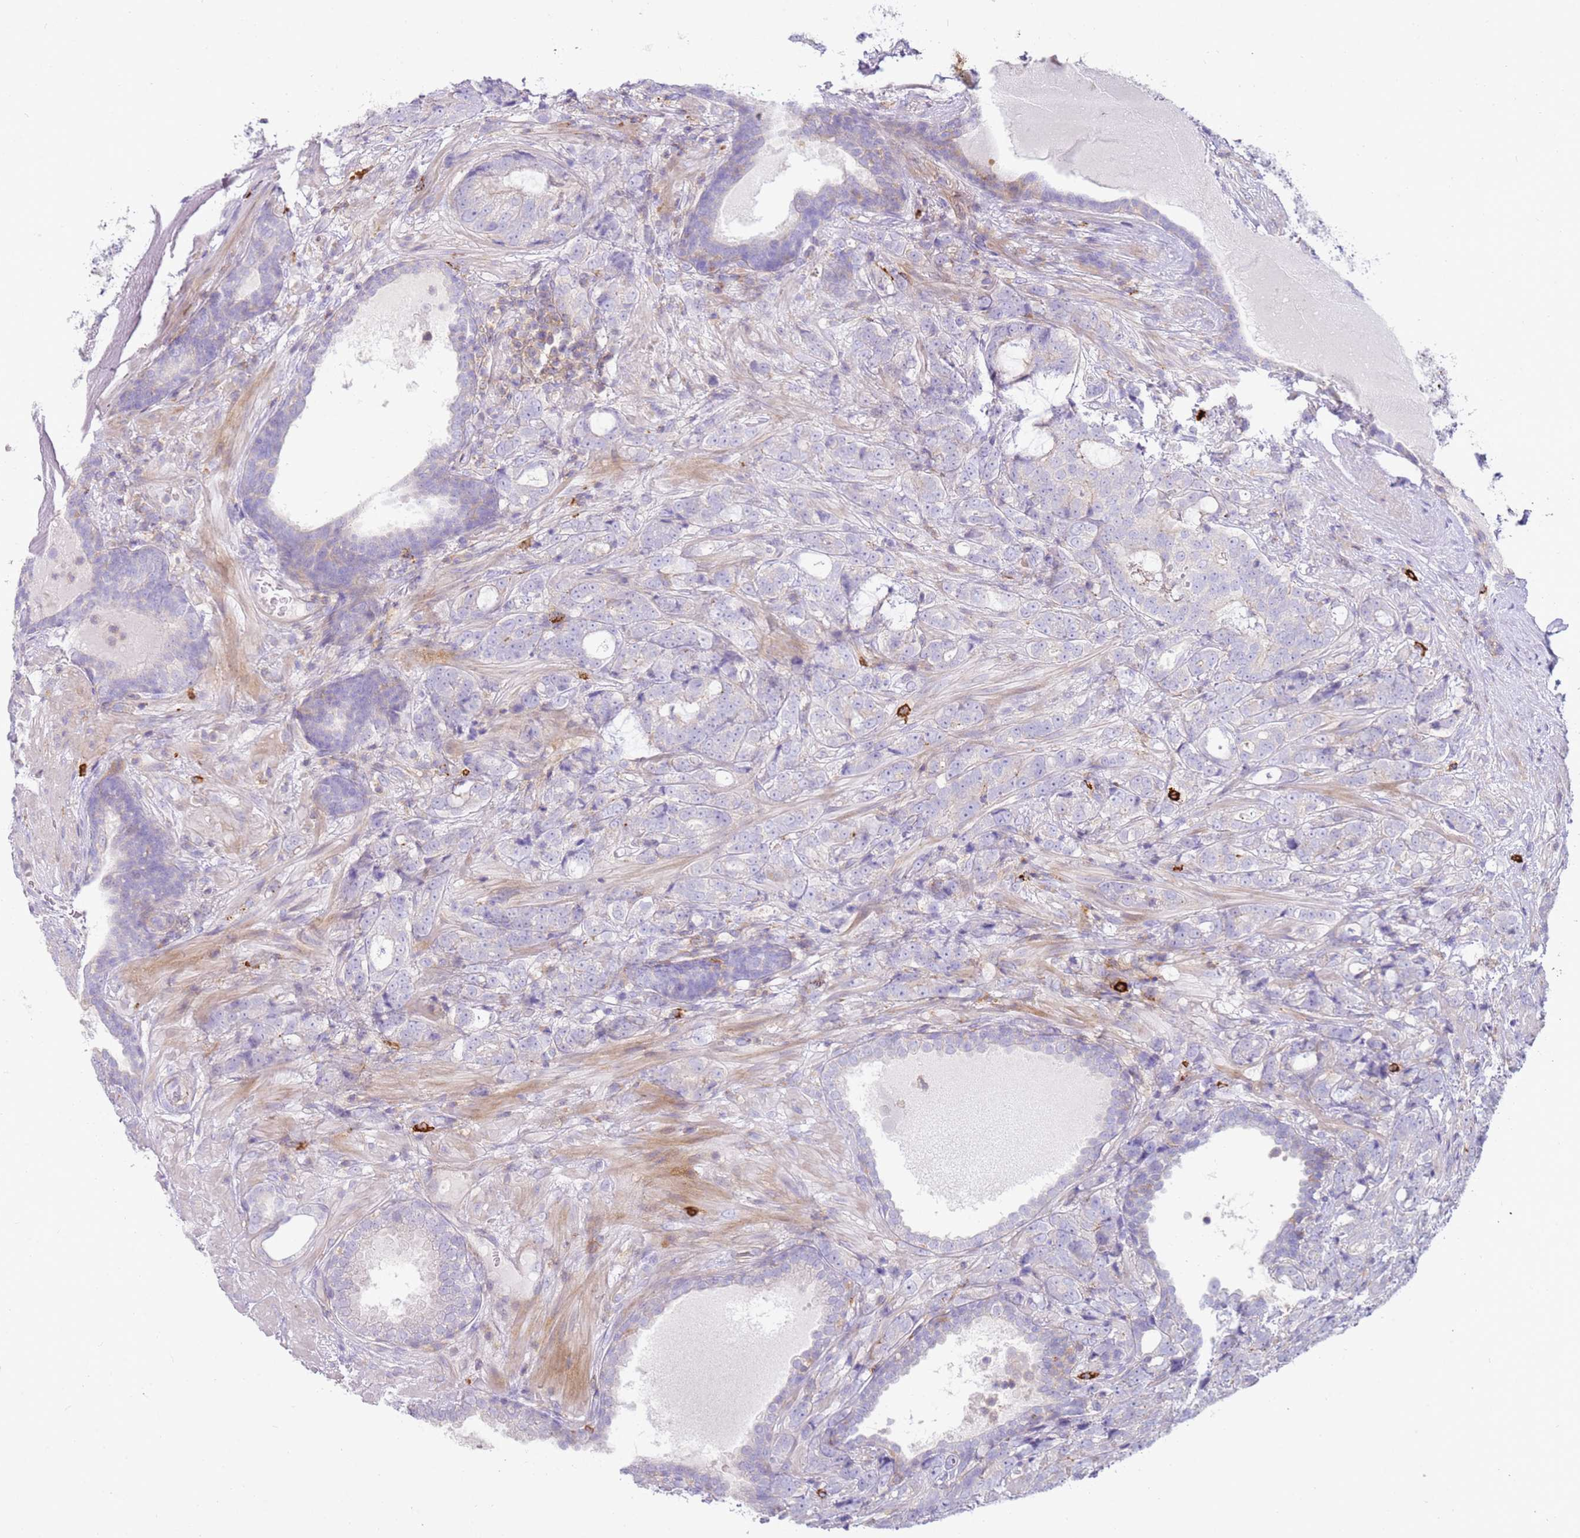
{"staining": {"intensity": "negative", "quantity": "none", "location": "none"}, "tissue": "prostate cancer", "cell_type": "Tumor cells", "image_type": "cancer", "snomed": [{"axis": "morphology", "description": "Adenocarcinoma, High grade"}, {"axis": "topography", "description": "Prostate"}], "caption": "An image of prostate cancer (adenocarcinoma (high-grade)) stained for a protein displays no brown staining in tumor cells.", "gene": "FPR1", "patient": {"sex": "male", "age": 67}}